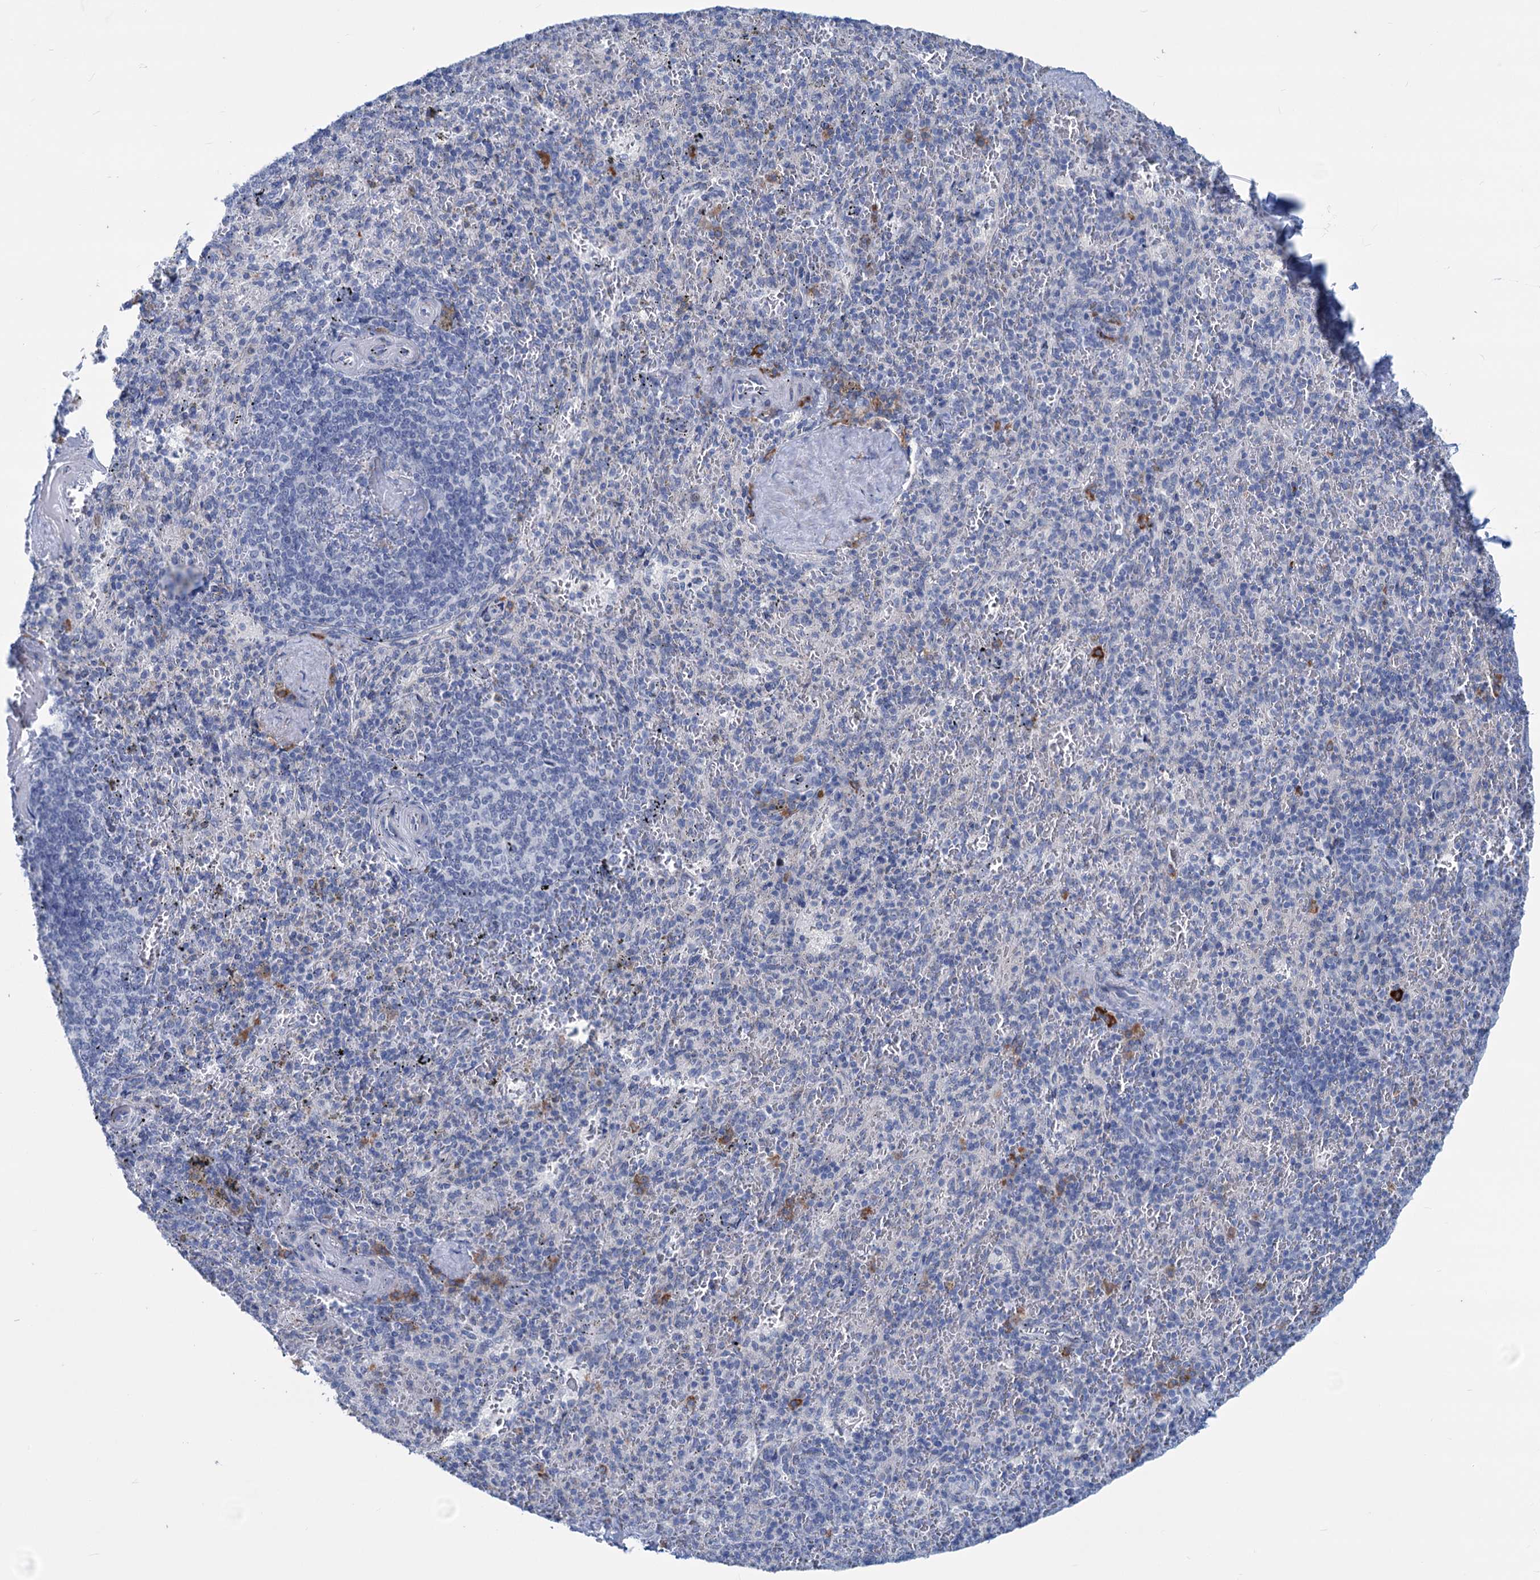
{"staining": {"intensity": "strong", "quantity": "<25%", "location": "cytoplasmic/membranous"}, "tissue": "spleen", "cell_type": "Cells in red pulp", "image_type": "normal", "snomed": [{"axis": "morphology", "description": "Normal tissue, NOS"}, {"axis": "topography", "description": "Spleen"}], "caption": "Protein expression analysis of normal human spleen reveals strong cytoplasmic/membranous positivity in about <25% of cells in red pulp.", "gene": "NEU3", "patient": {"sex": "male", "age": 82}}